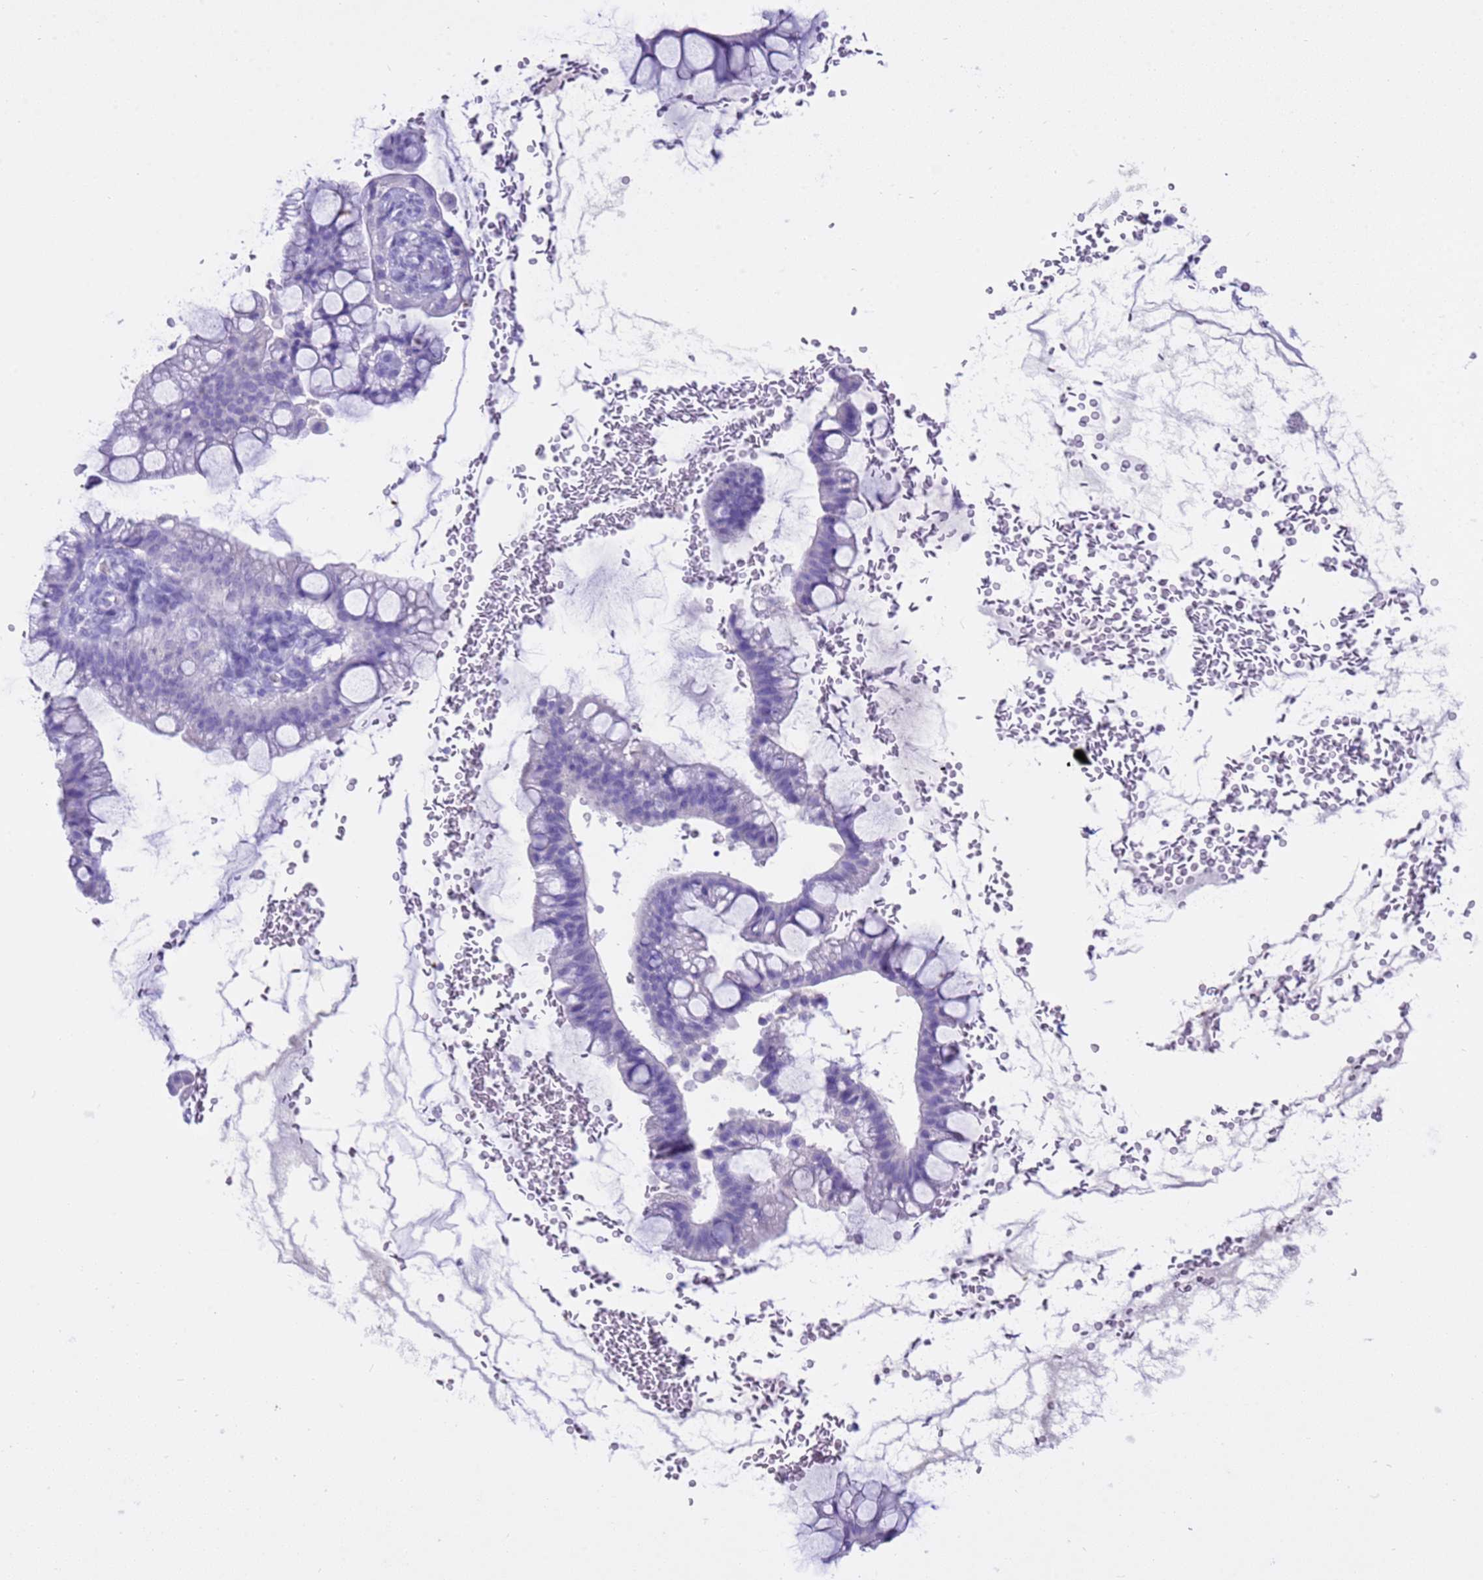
{"staining": {"intensity": "negative", "quantity": "none", "location": "none"}, "tissue": "ovarian cancer", "cell_type": "Tumor cells", "image_type": "cancer", "snomed": [{"axis": "morphology", "description": "Cystadenocarcinoma, mucinous, NOS"}, {"axis": "topography", "description": "Ovary"}], "caption": "Ovarian cancer (mucinous cystadenocarcinoma) was stained to show a protein in brown. There is no significant positivity in tumor cells.", "gene": "CPB1", "patient": {"sex": "female", "age": 73}}